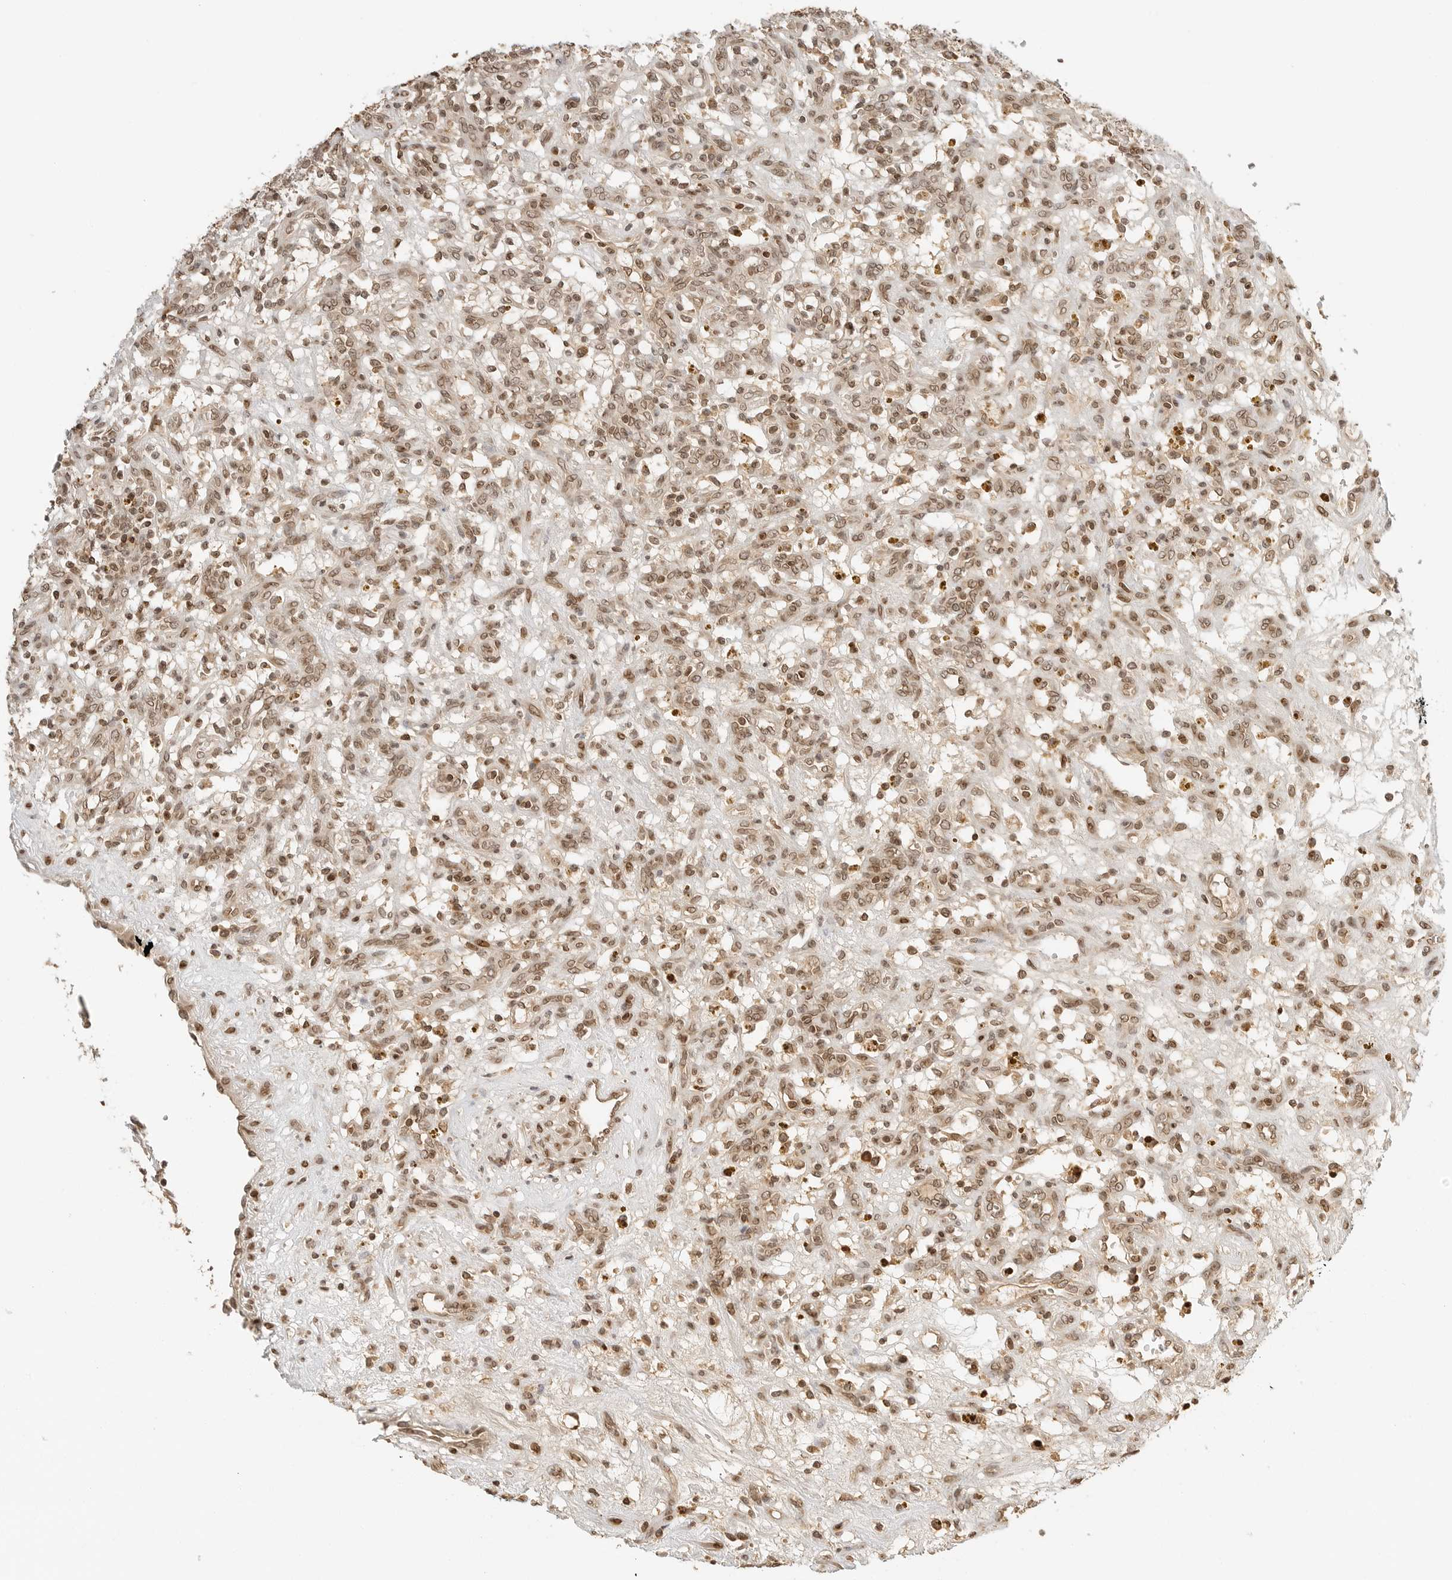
{"staining": {"intensity": "moderate", "quantity": ">75%", "location": "nuclear"}, "tissue": "renal cancer", "cell_type": "Tumor cells", "image_type": "cancer", "snomed": [{"axis": "morphology", "description": "Adenocarcinoma, NOS"}, {"axis": "topography", "description": "Kidney"}], "caption": "Immunohistochemistry (DAB (3,3'-diaminobenzidine)) staining of renal cancer (adenocarcinoma) displays moderate nuclear protein positivity in about >75% of tumor cells.", "gene": "POLH", "patient": {"sex": "female", "age": 57}}